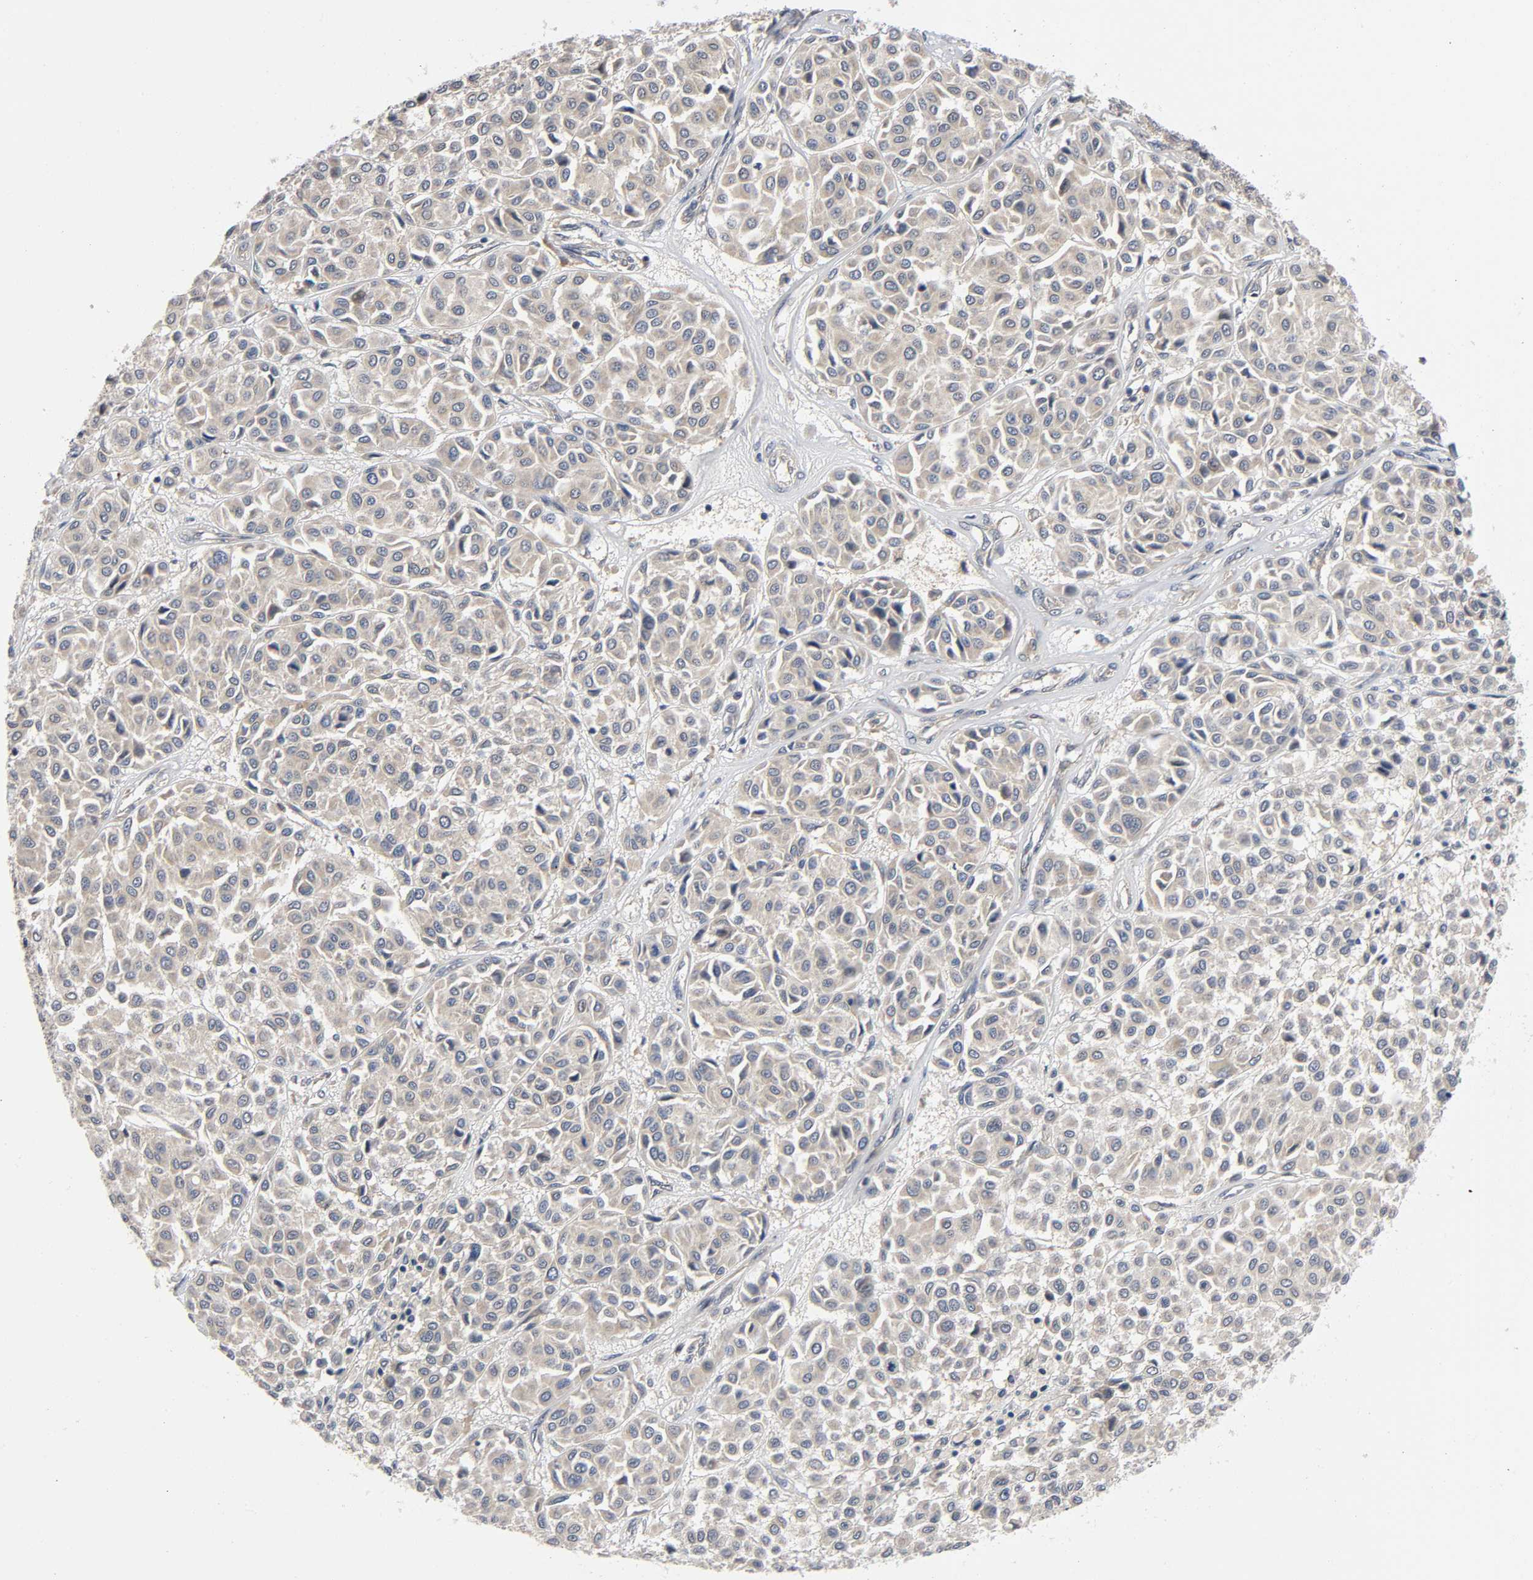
{"staining": {"intensity": "weak", "quantity": ">75%", "location": "cytoplasmic/membranous"}, "tissue": "melanoma", "cell_type": "Tumor cells", "image_type": "cancer", "snomed": [{"axis": "morphology", "description": "Malignant melanoma, Metastatic site"}, {"axis": "topography", "description": "Soft tissue"}], "caption": "Malignant melanoma (metastatic site) stained for a protein (brown) displays weak cytoplasmic/membranous positive expression in approximately >75% of tumor cells.", "gene": "MAPK8", "patient": {"sex": "male", "age": 41}}